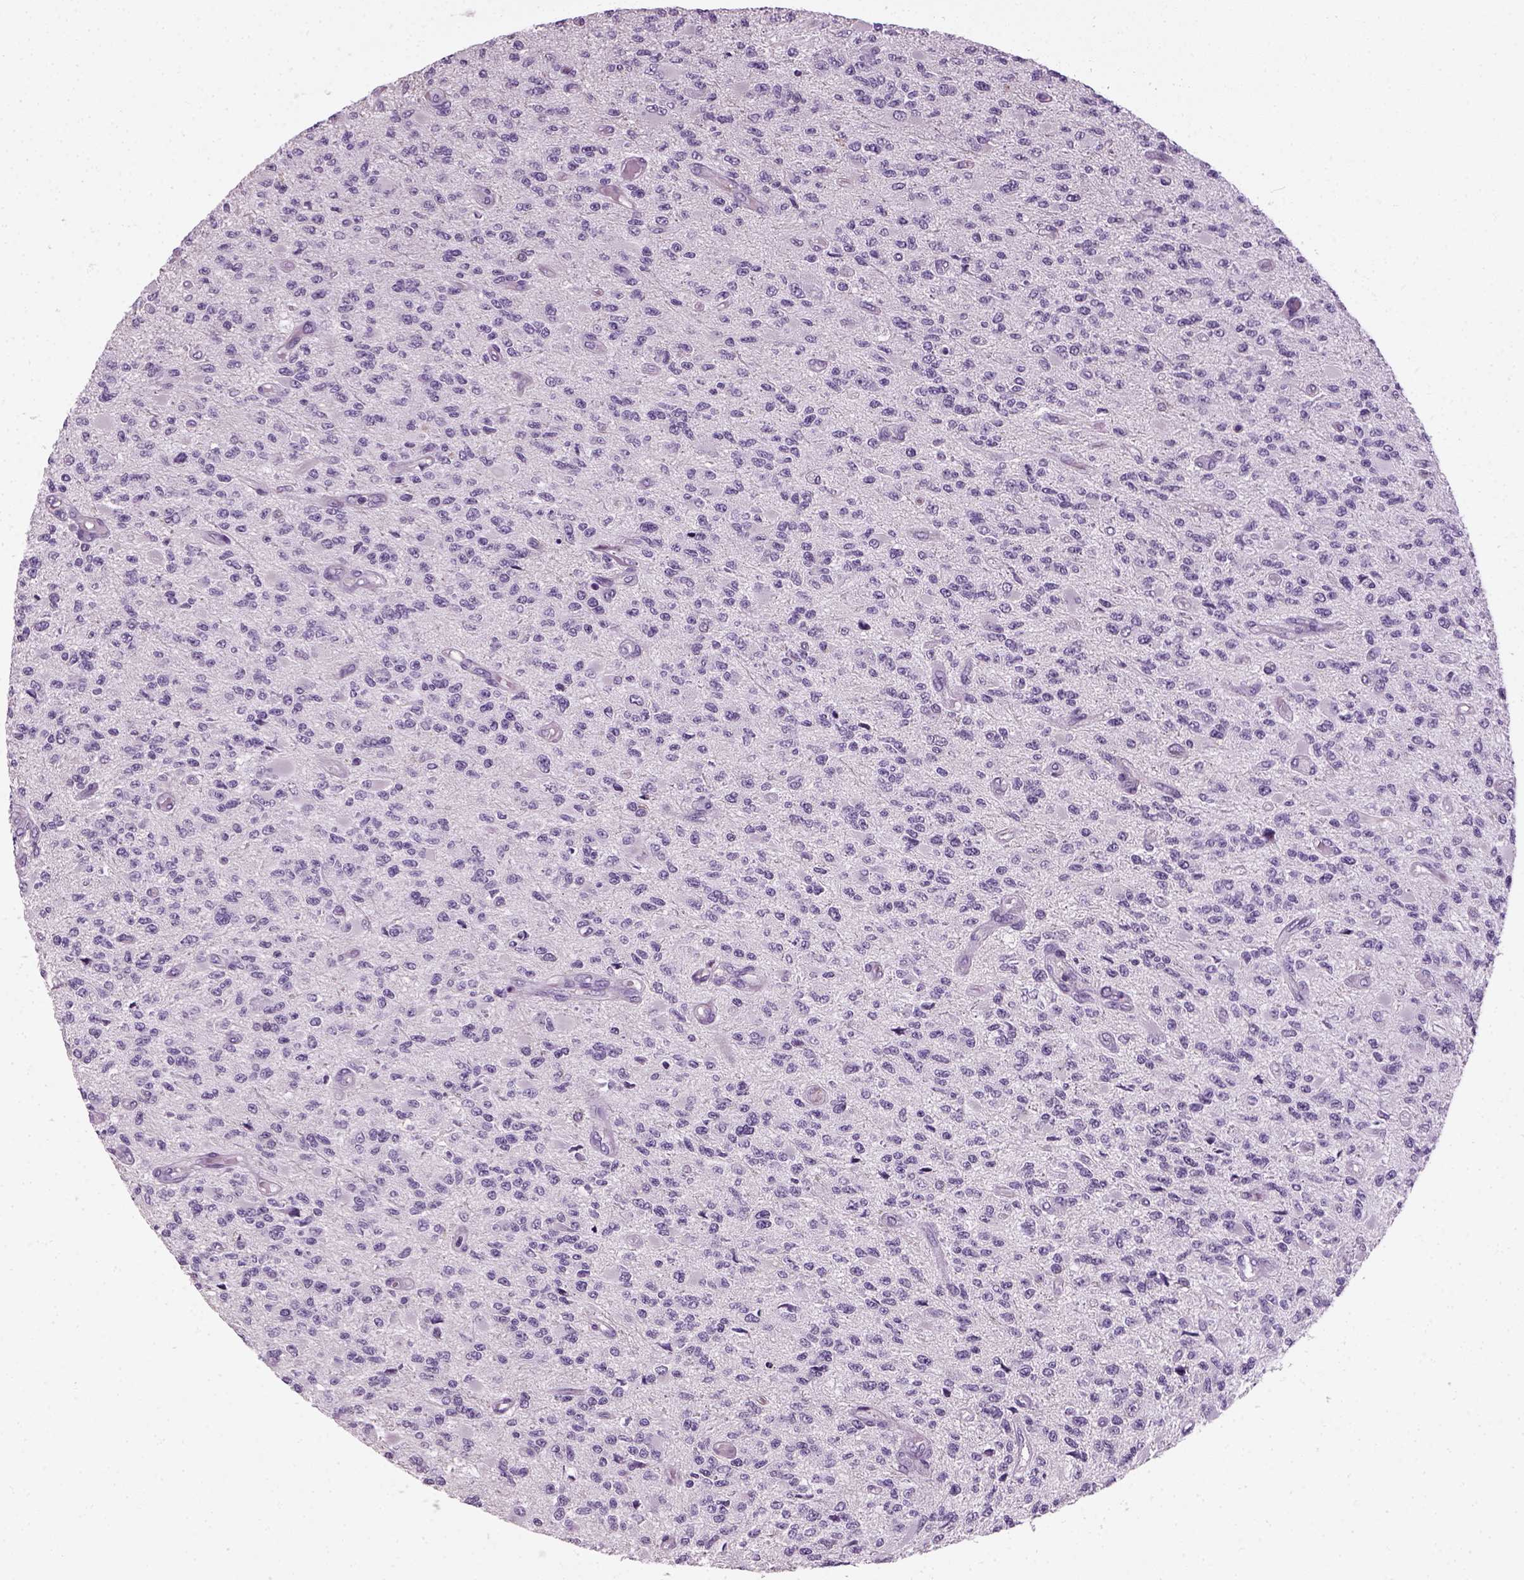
{"staining": {"intensity": "negative", "quantity": "none", "location": "none"}, "tissue": "glioma", "cell_type": "Tumor cells", "image_type": "cancer", "snomed": [{"axis": "morphology", "description": "Glioma, malignant, High grade"}, {"axis": "topography", "description": "Brain"}], "caption": "Immunohistochemical staining of glioma demonstrates no significant expression in tumor cells. (DAB (3,3'-diaminobenzidine) immunohistochemistry visualized using brightfield microscopy, high magnification).", "gene": "ELOVL3", "patient": {"sex": "female", "age": 63}}